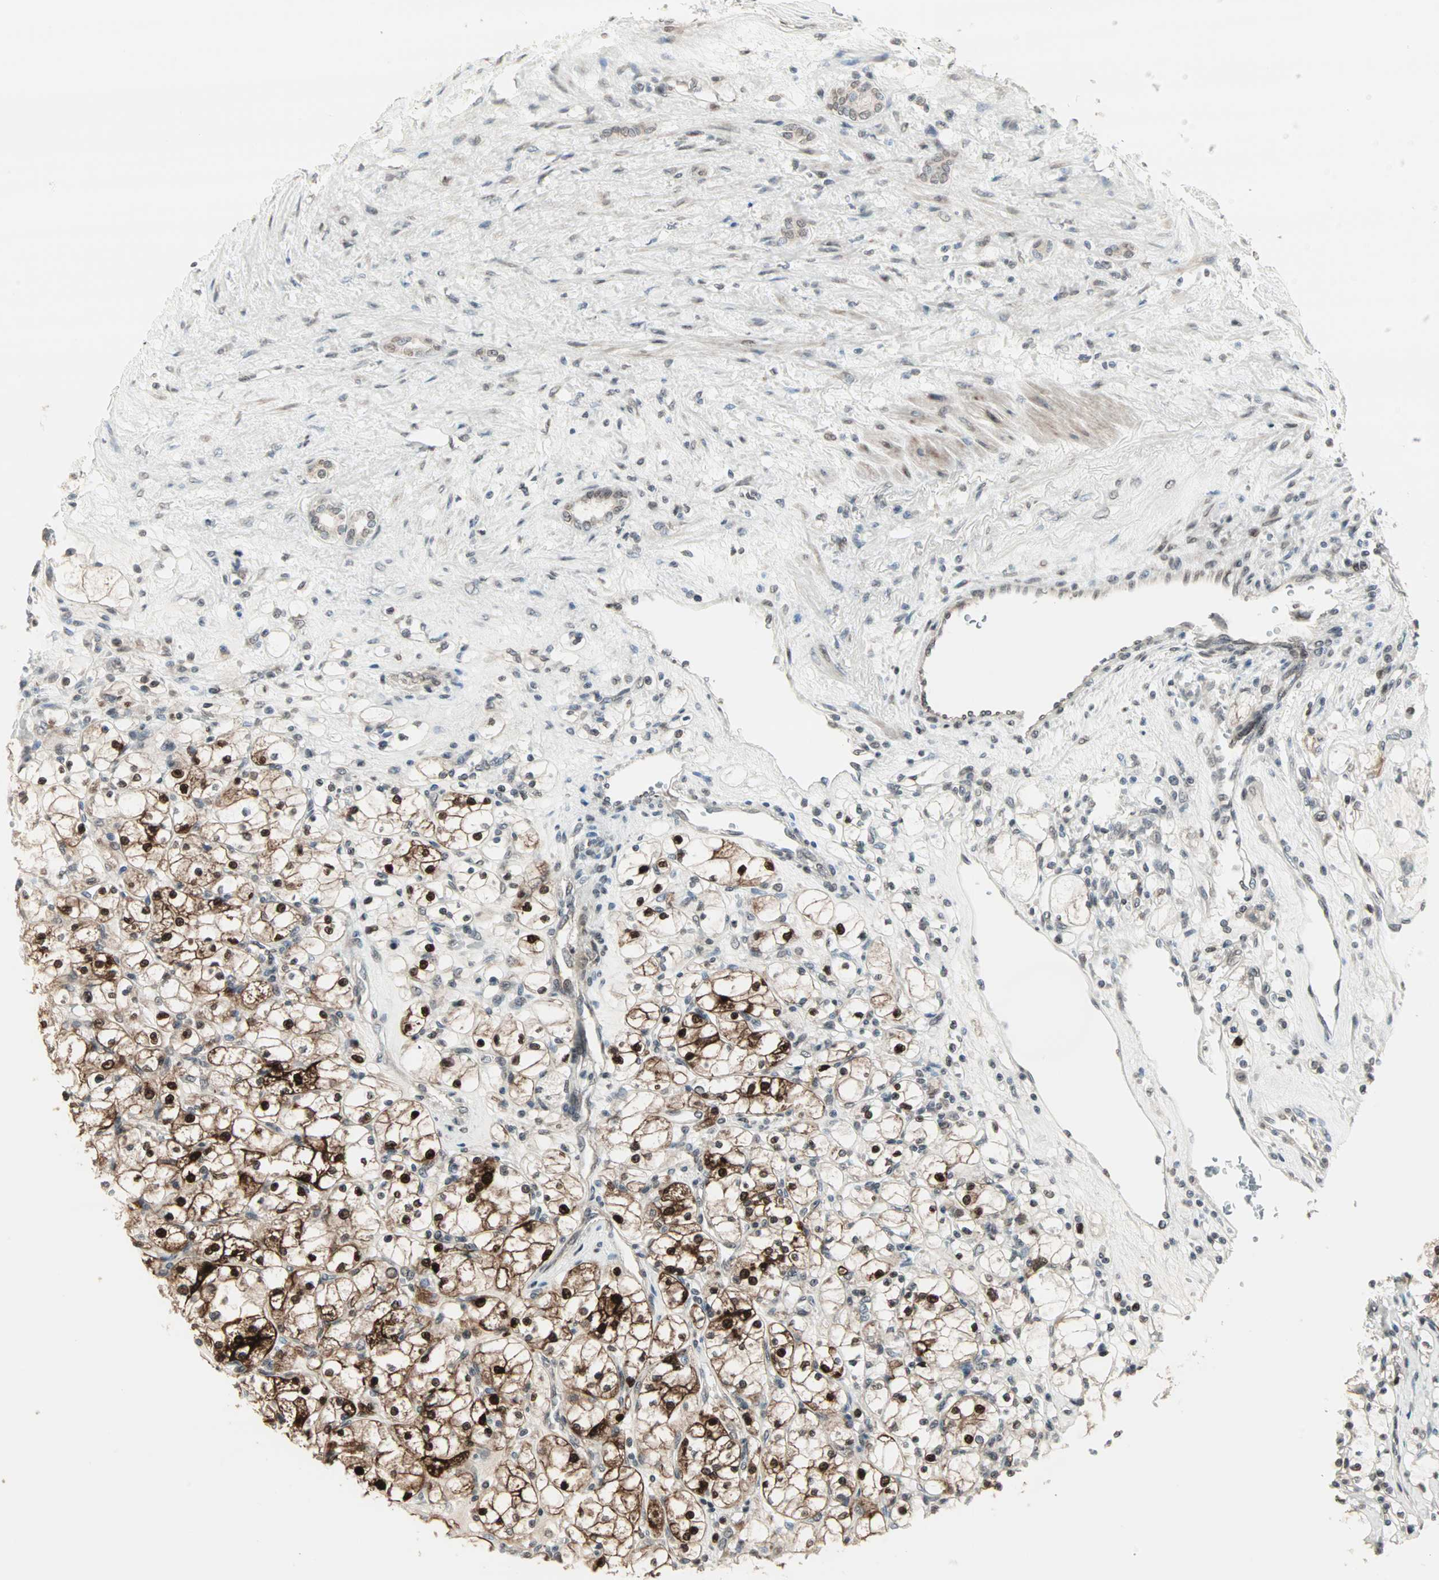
{"staining": {"intensity": "strong", "quantity": ">75%", "location": "cytoplasmic/membranous,nuclear"}, "tissue": "renal cancer", "cell_type": "Tumor cells", "image_type": "cancer", "snomed": [{"axis": "morphology", "description": "Adenocarcinoma, NOS"}, {"axis": "topography", "description": "Kidney"}], "caption": "Immunohistochemical staining of human renal cancer (adenocarcinoma) exhibits high levels of strong cytoplasmic/membranous and nuclear protein positivity in about >75% of tumor cells.", "gene": "CBLC", "patient": {"sex": "female", "age": 83}}